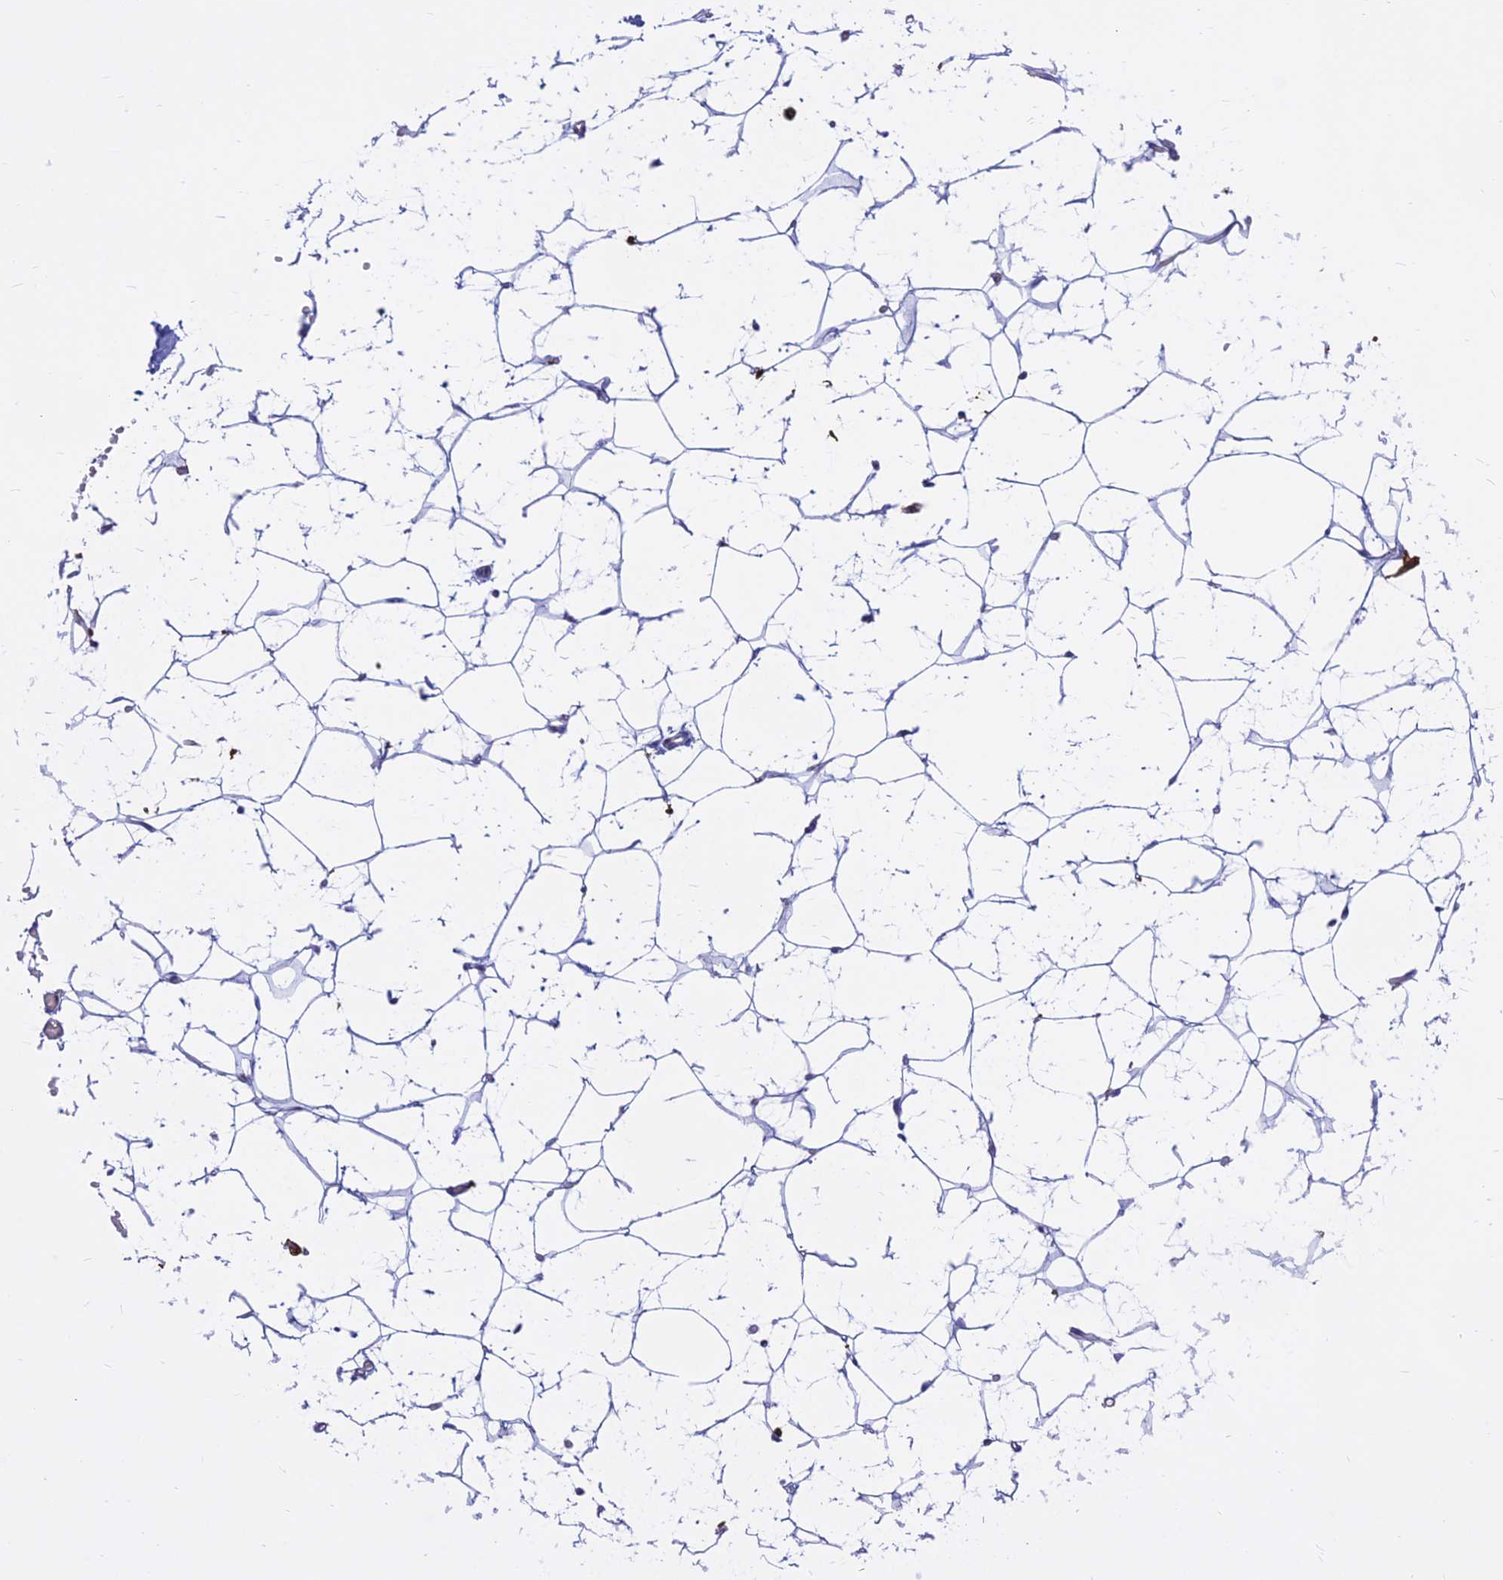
{"staining": {"intensity": "negative", "quantity": "none", "location": "none"}, "tissue": "adipose tissue", "cell_type": "Adipocytes", "image_type": "normal", "snomed": [{"axis": "morphology", "description": "Normal tissue, NOS"}, {"axis": "topography", "description": "Breast"}], "caption": "The photomicrograph demonstrates no staining of adipocytes in normal adipose tissue.", "gene": "HLA", "patient": {"sex": "female", "age": 23}}